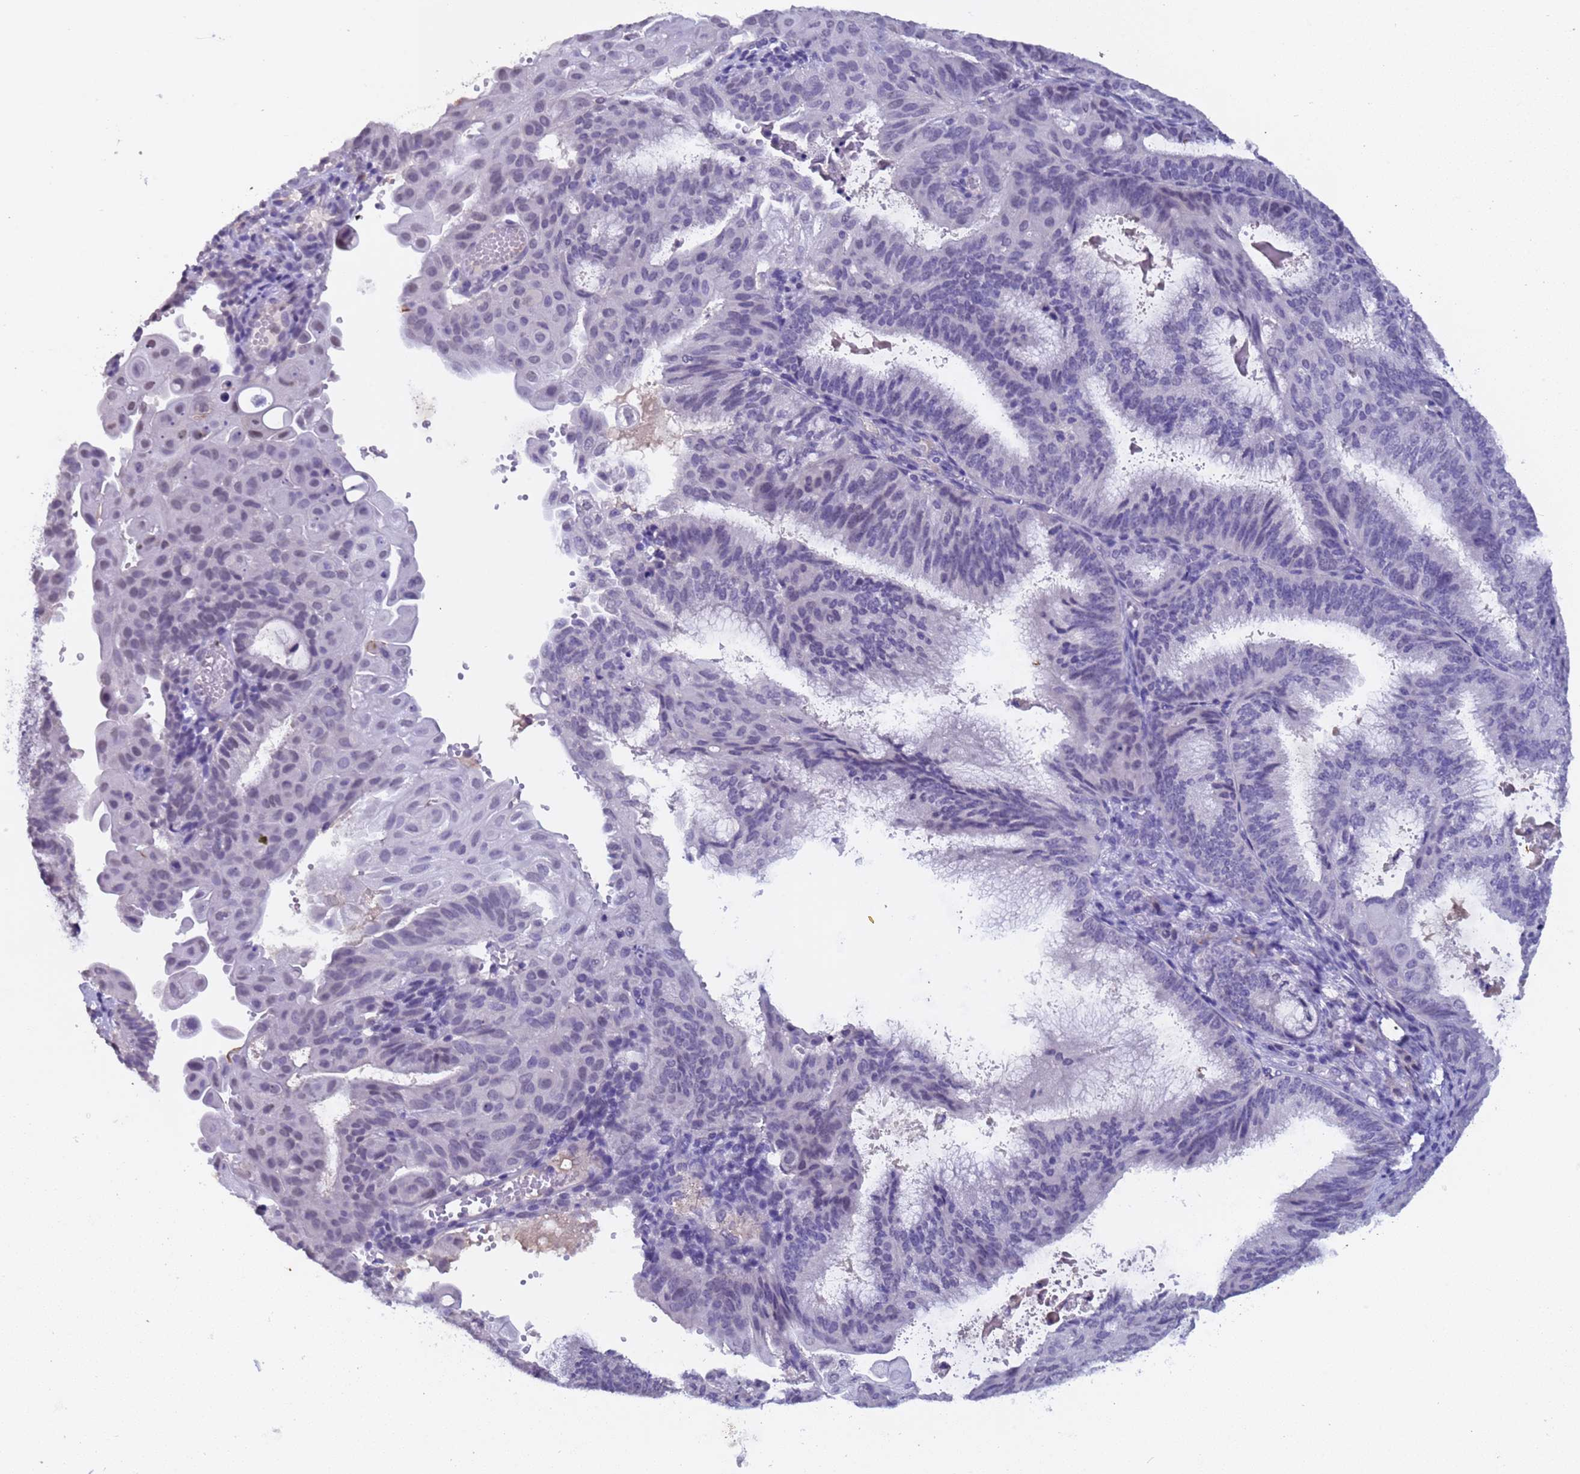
{"staining": {"intensity": "negative", "quantity": "none", "location": "none"}, "tissue": "endometrial cancer", "cell_type": "Tumor cells", "image_type": "cancer", "snomed": [{"axis": "morphology", "description": "Adenocarcinoma, NOS"}, {"axis": "topography", "description": "Endometrium"}], "caption": "Image shows no protein expression in tumor cells of endometrial cancer tissue.", "gene": "ZNF248", "patient": {"sex": "female", "age": 49}}